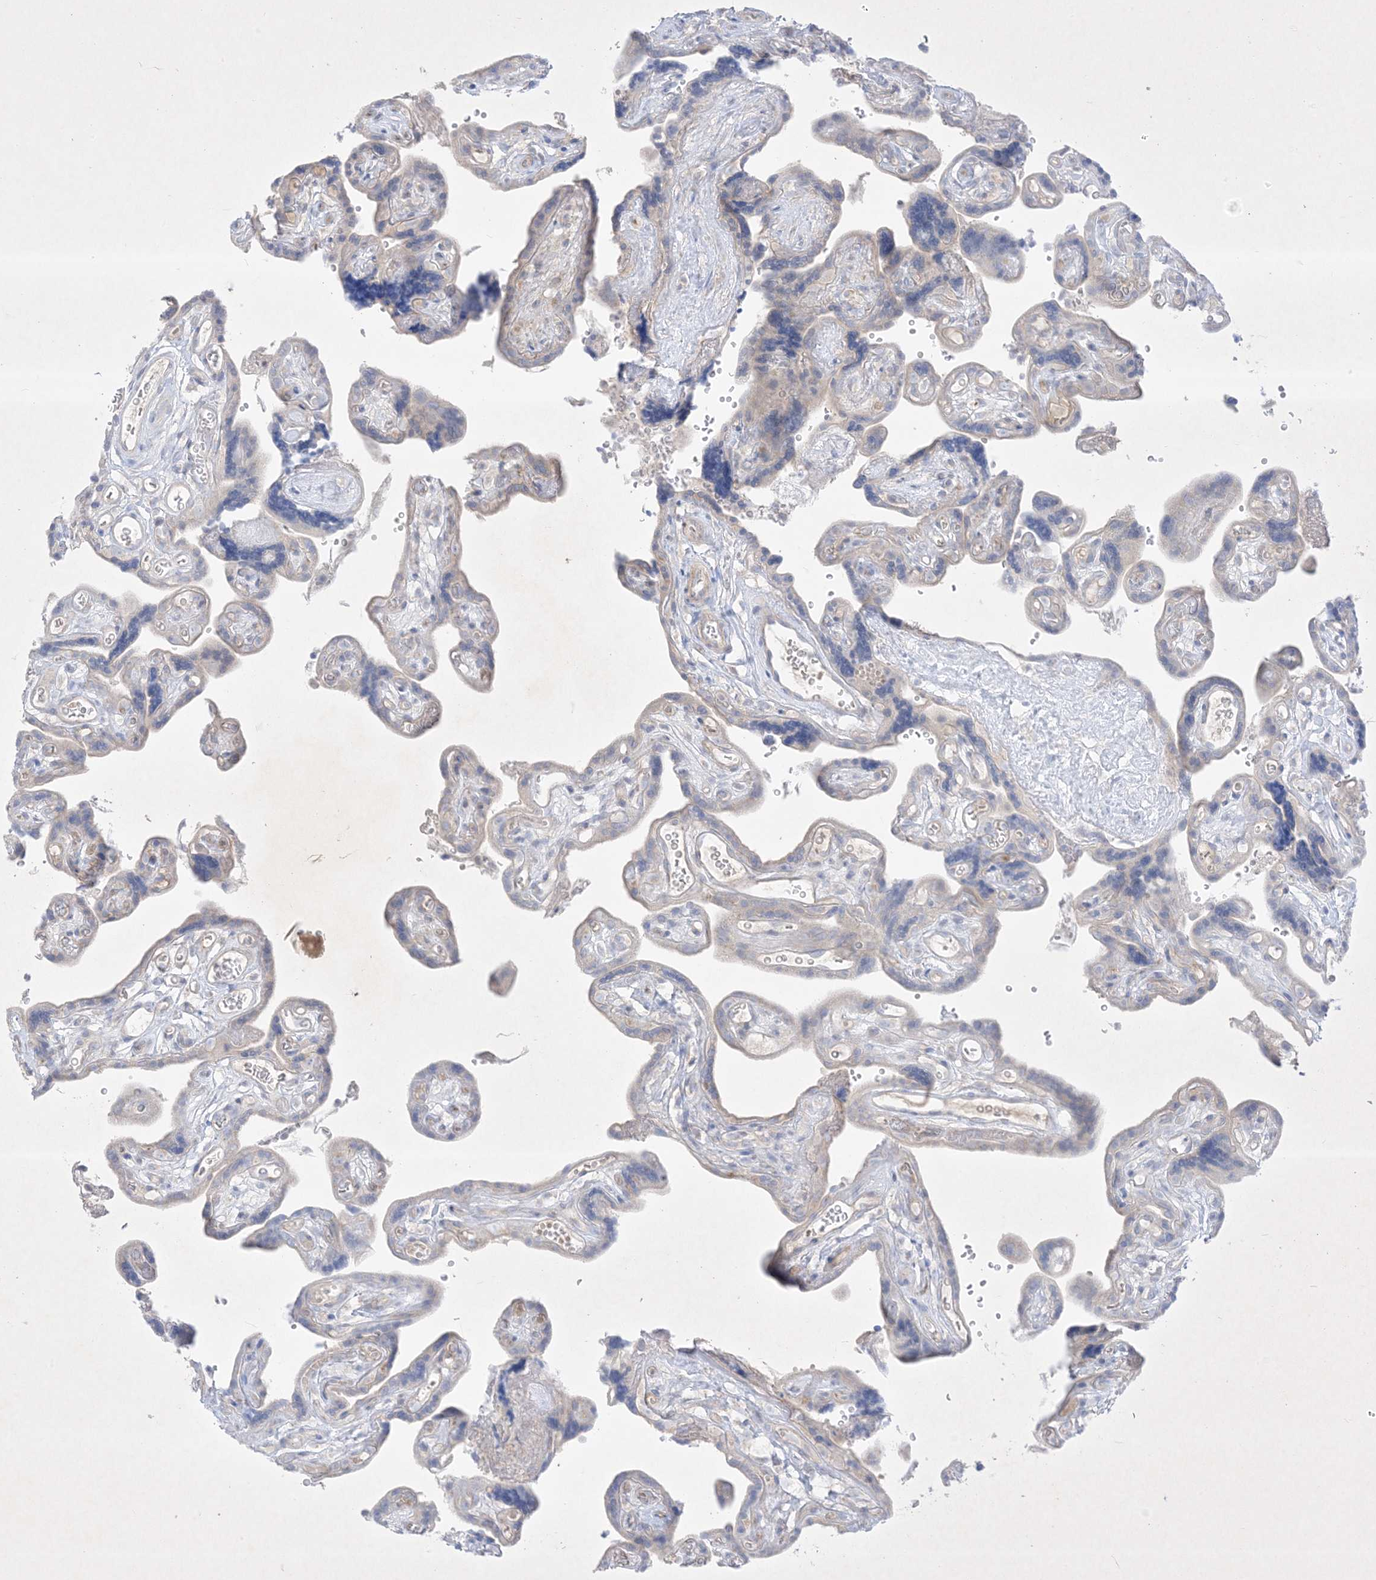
{"staining": {"intensity": "negative", "quantity": "none", "location": "none"}, "tissue": "placenta", "cell_type": "Decidual cells", "image_type": "normal", "snomed": [{"axis": "morphology", "description": "Normal tissue, NOS"}, {"axis": "topography", "description": "Placenta"}], "caption": "DAB (3,3'-diaminobenzidine) immunohistochemical staining of unremarkable human placenta displays no significant positivity in decidual cells.", "gene": "PLEKHA3", "patient": {"sex": "female", "age": 30}}